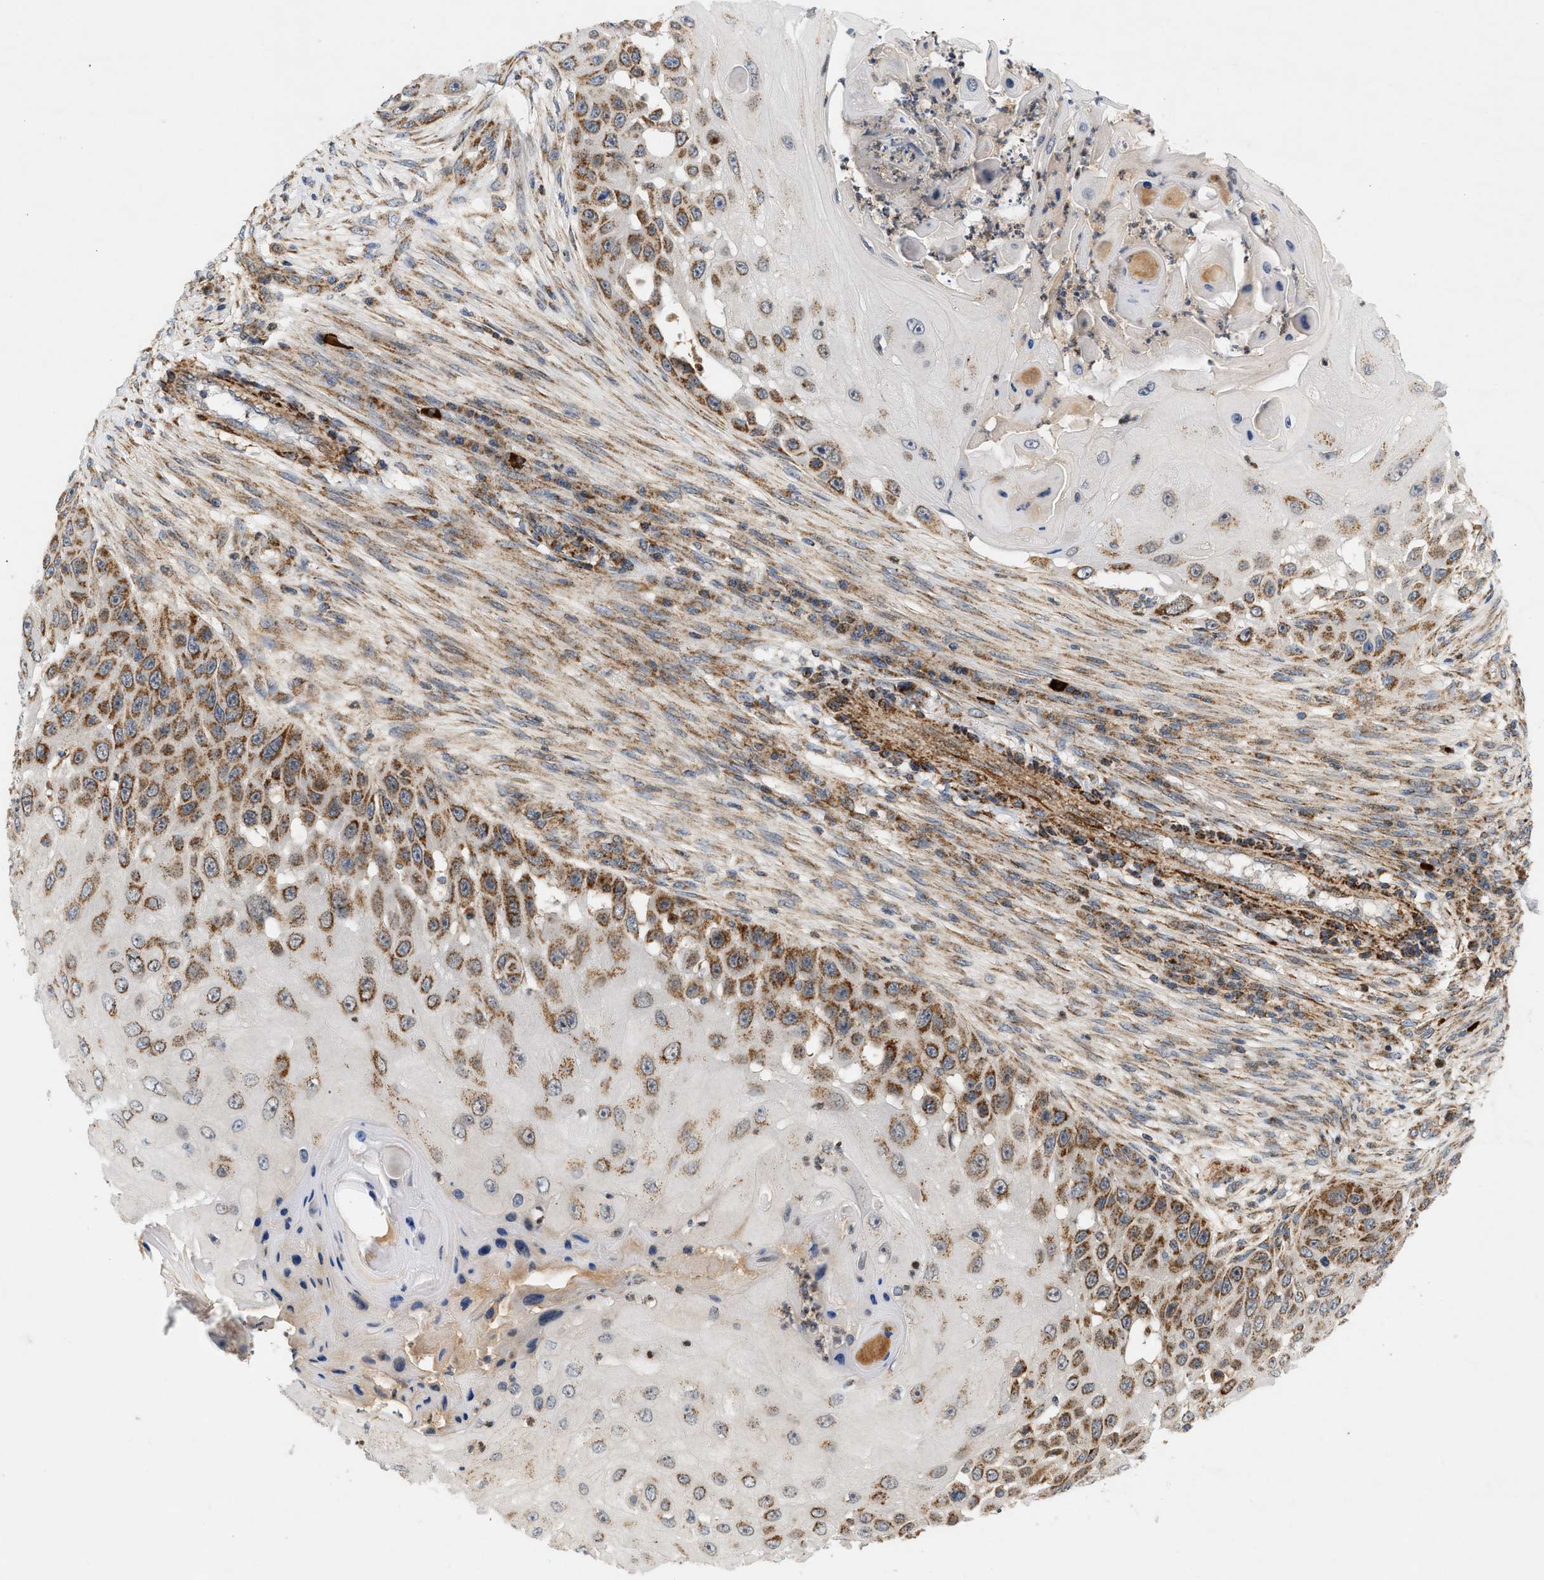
{"staining": {"intensity": "moderate", "quantity": ">75%", "location": "cytoplasmic/membranous"}, "tissue": "skin cancer", "cell_type": "Tumor cells", "image_type": "cancer", "snomed": [{"axis": "morphology", "description": "Squamous cell carcinoma, NOS"}, {"axis": "topography", "description": "Skin"}], "caption": "This is an image of immunohistochemistry (IHC) staining of squamous cell carcinoma (skin), which shows moderate positivity in the cytoplasmic/membranous of tumor cells.", "gene": "MCU", "patient": {"sex": "female", "age": 44}}